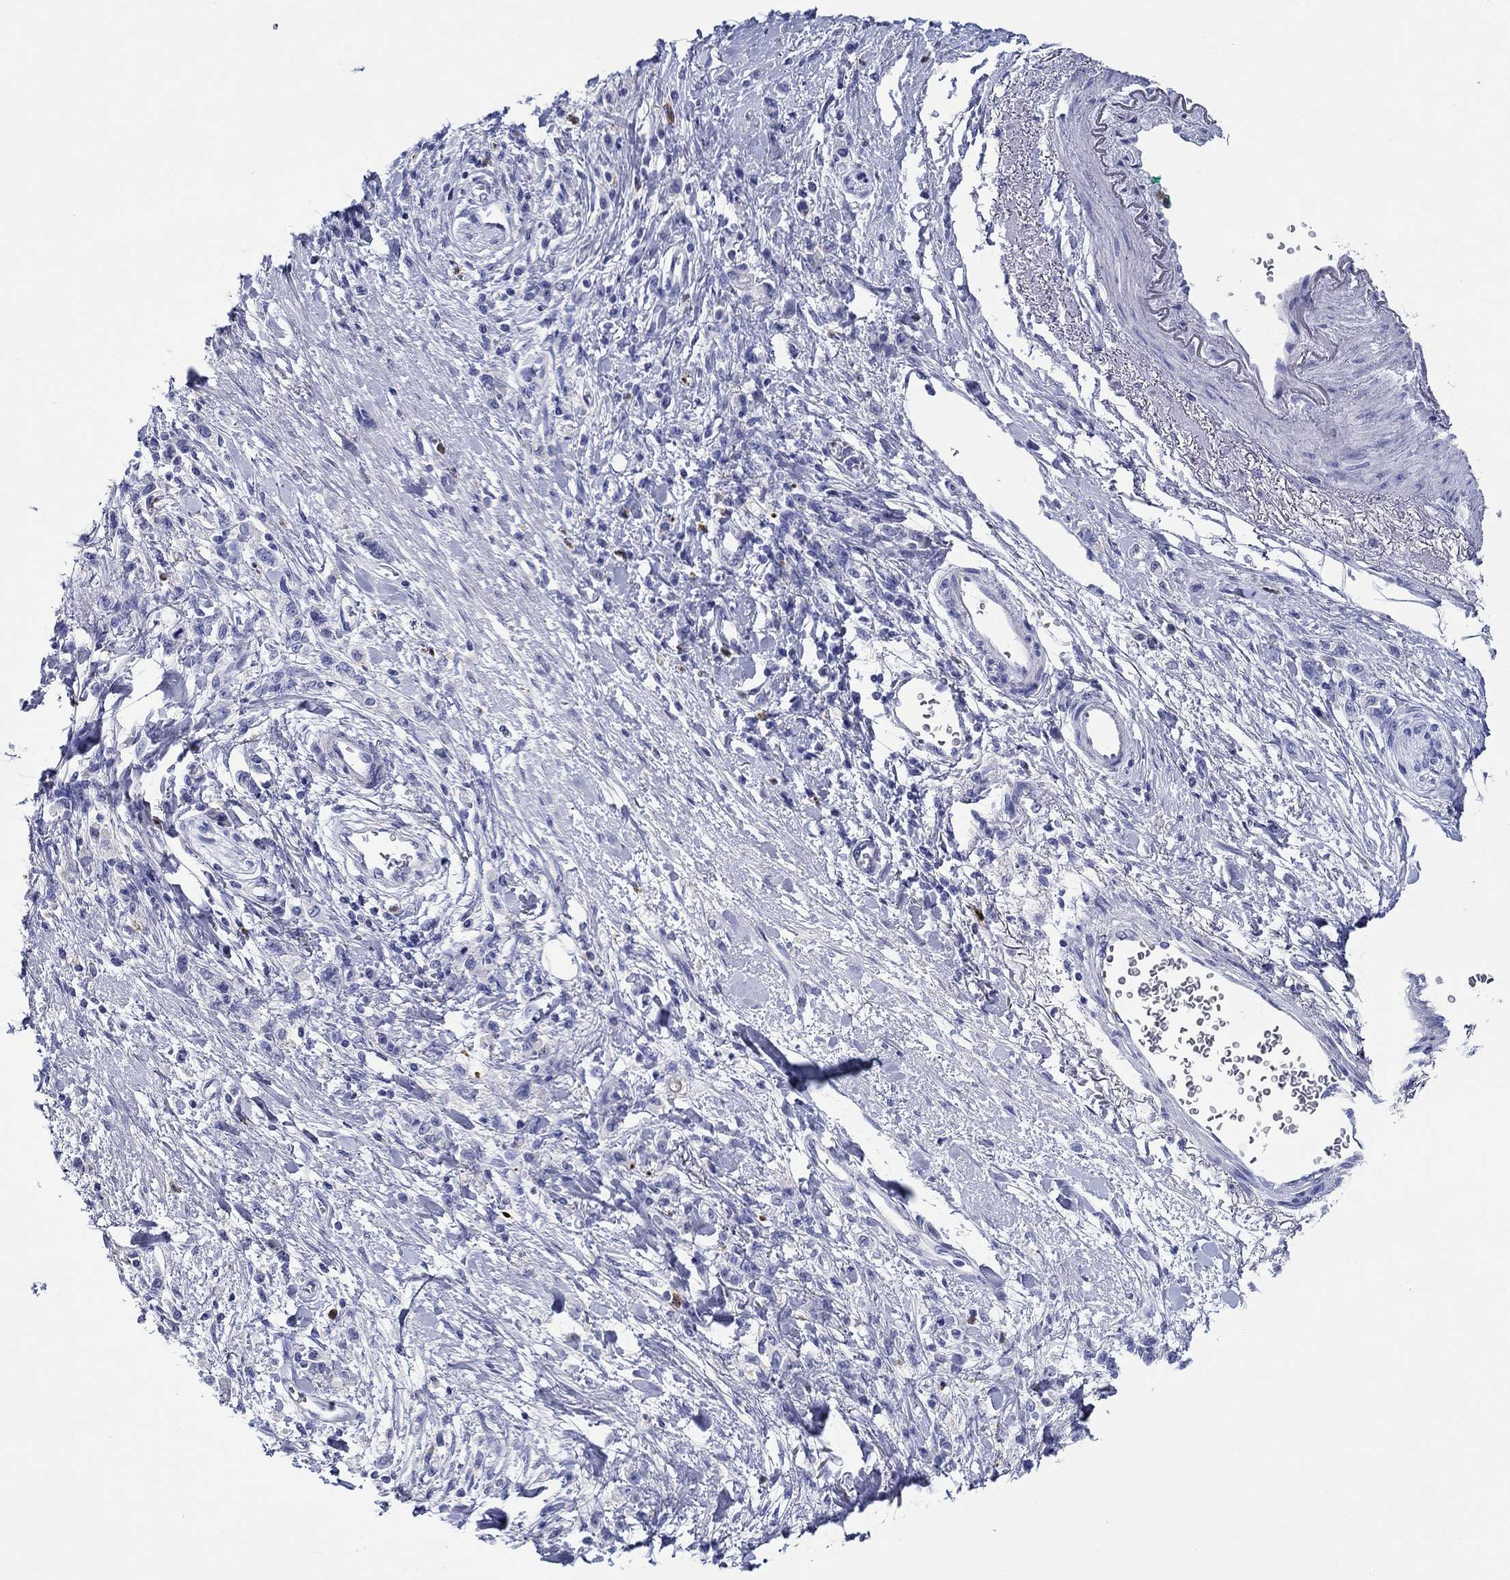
{"staining": {"intensity": "negative", "quantity": "none", "location": "none"}, "tissue": "stomach cancer", "cell_type": "Tumor cells", "image_type": "cancer", "snomed": [{"axis": "morphology", "description": "Adenocarcinoma, NOS"}, {"axis": "topography", "description": "Stomach"}], "caption": "There is no significant positivity in tumor cells of adenocarcinoma (stomach). (DAB IHC with hematoxylin counter stain).", "gene": "EPX", "patient": {"sex": "male", "age": 77}}